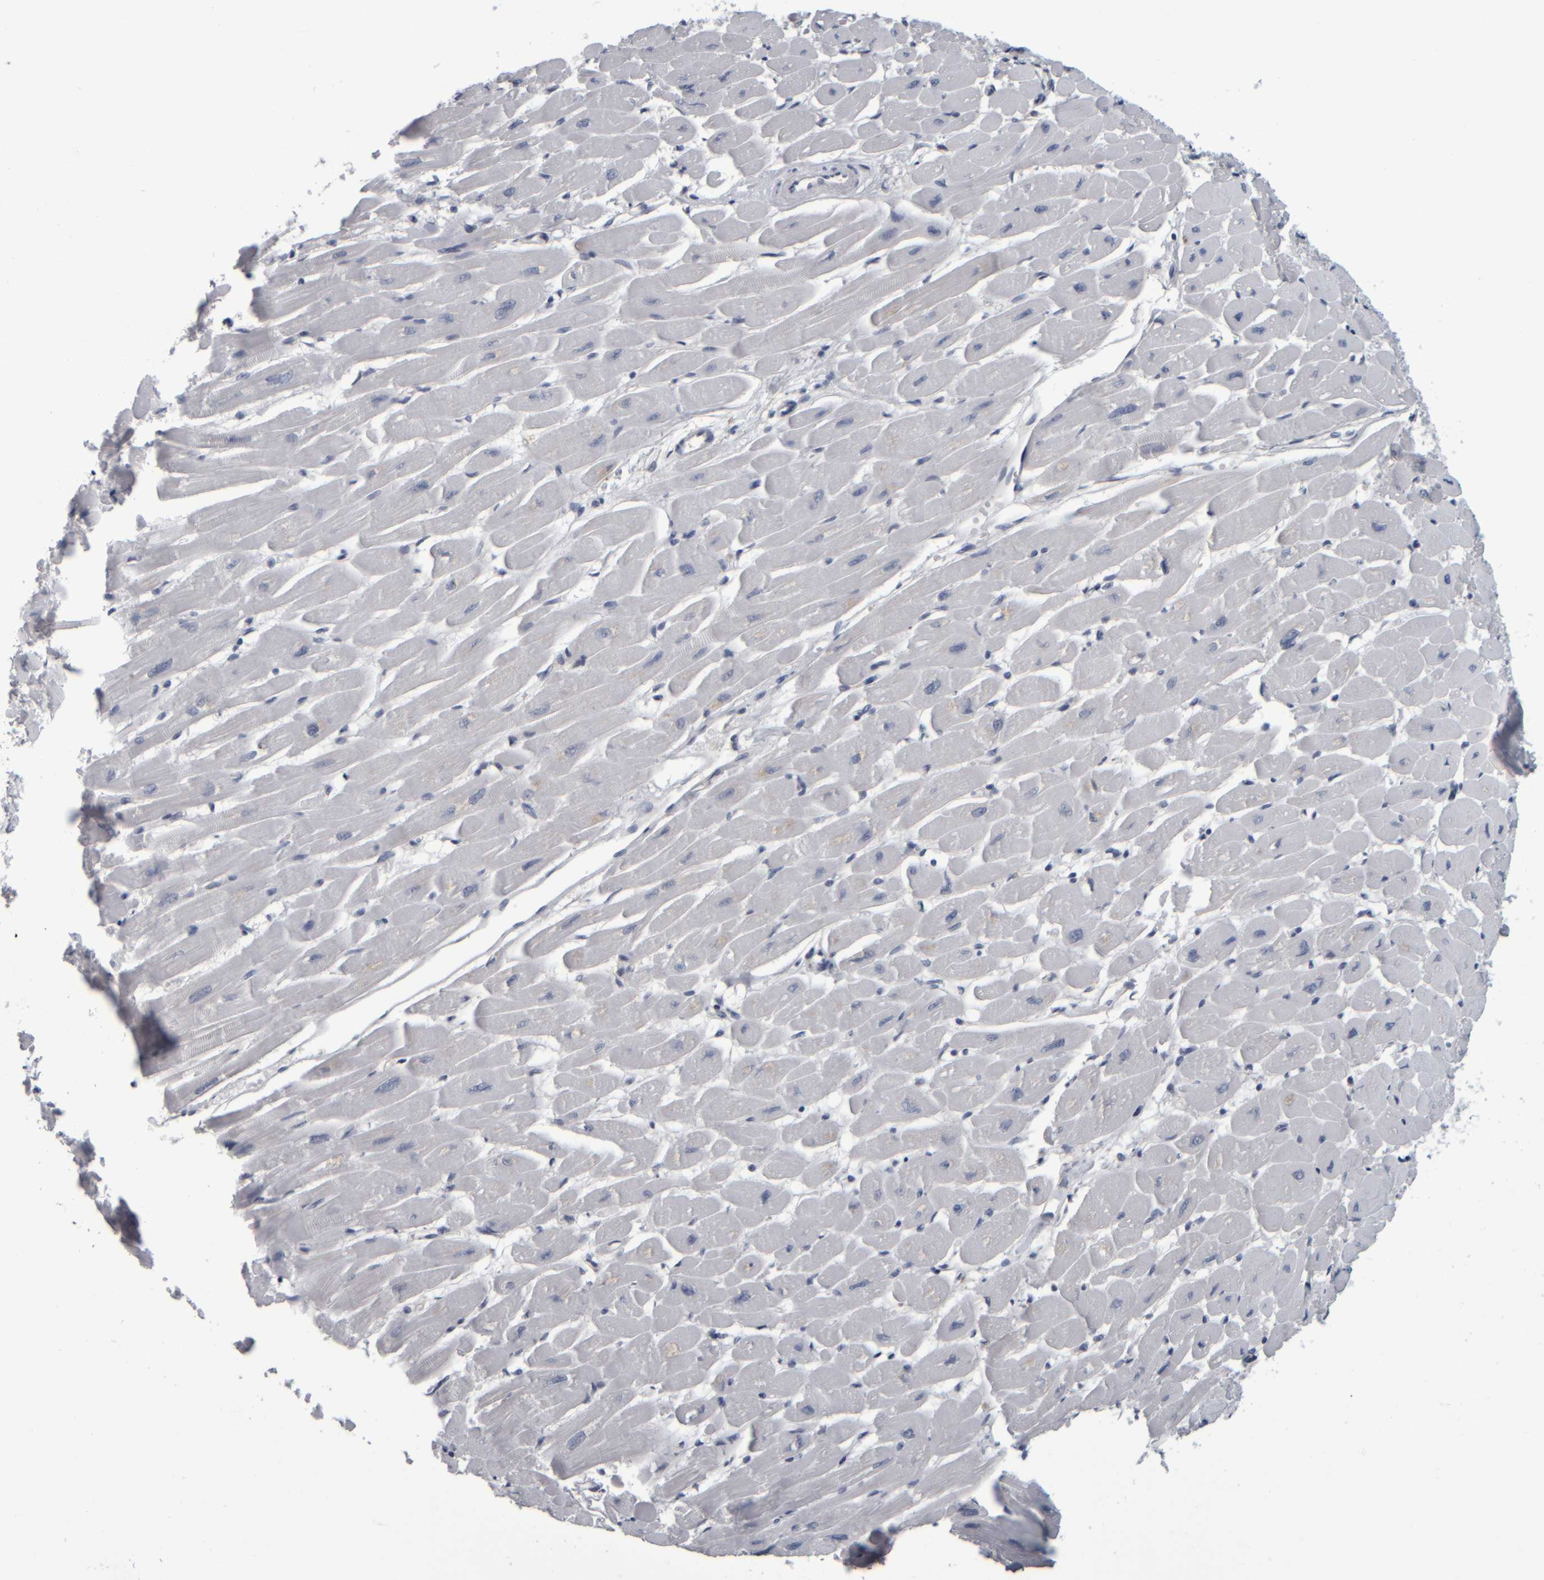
{"staining": {"intensity": "negative", "quantity": "none", "location": "none"}, "tissue": "heart muscle", "cell_type": "Cardiomyocytes", "image_type": "normal", "snomed": [{"axis": "morphology", "description": "Normal tissue, NOS"}, {"axis": "topography", "description": "Heart"}], "caption": "This is an immunohistochemistry (IHC) image of benign human heart muscle. There is no expression in cardiomyocytes.", "gene": "COL14A1", "patient": {"sex": "female", "age": 54}}